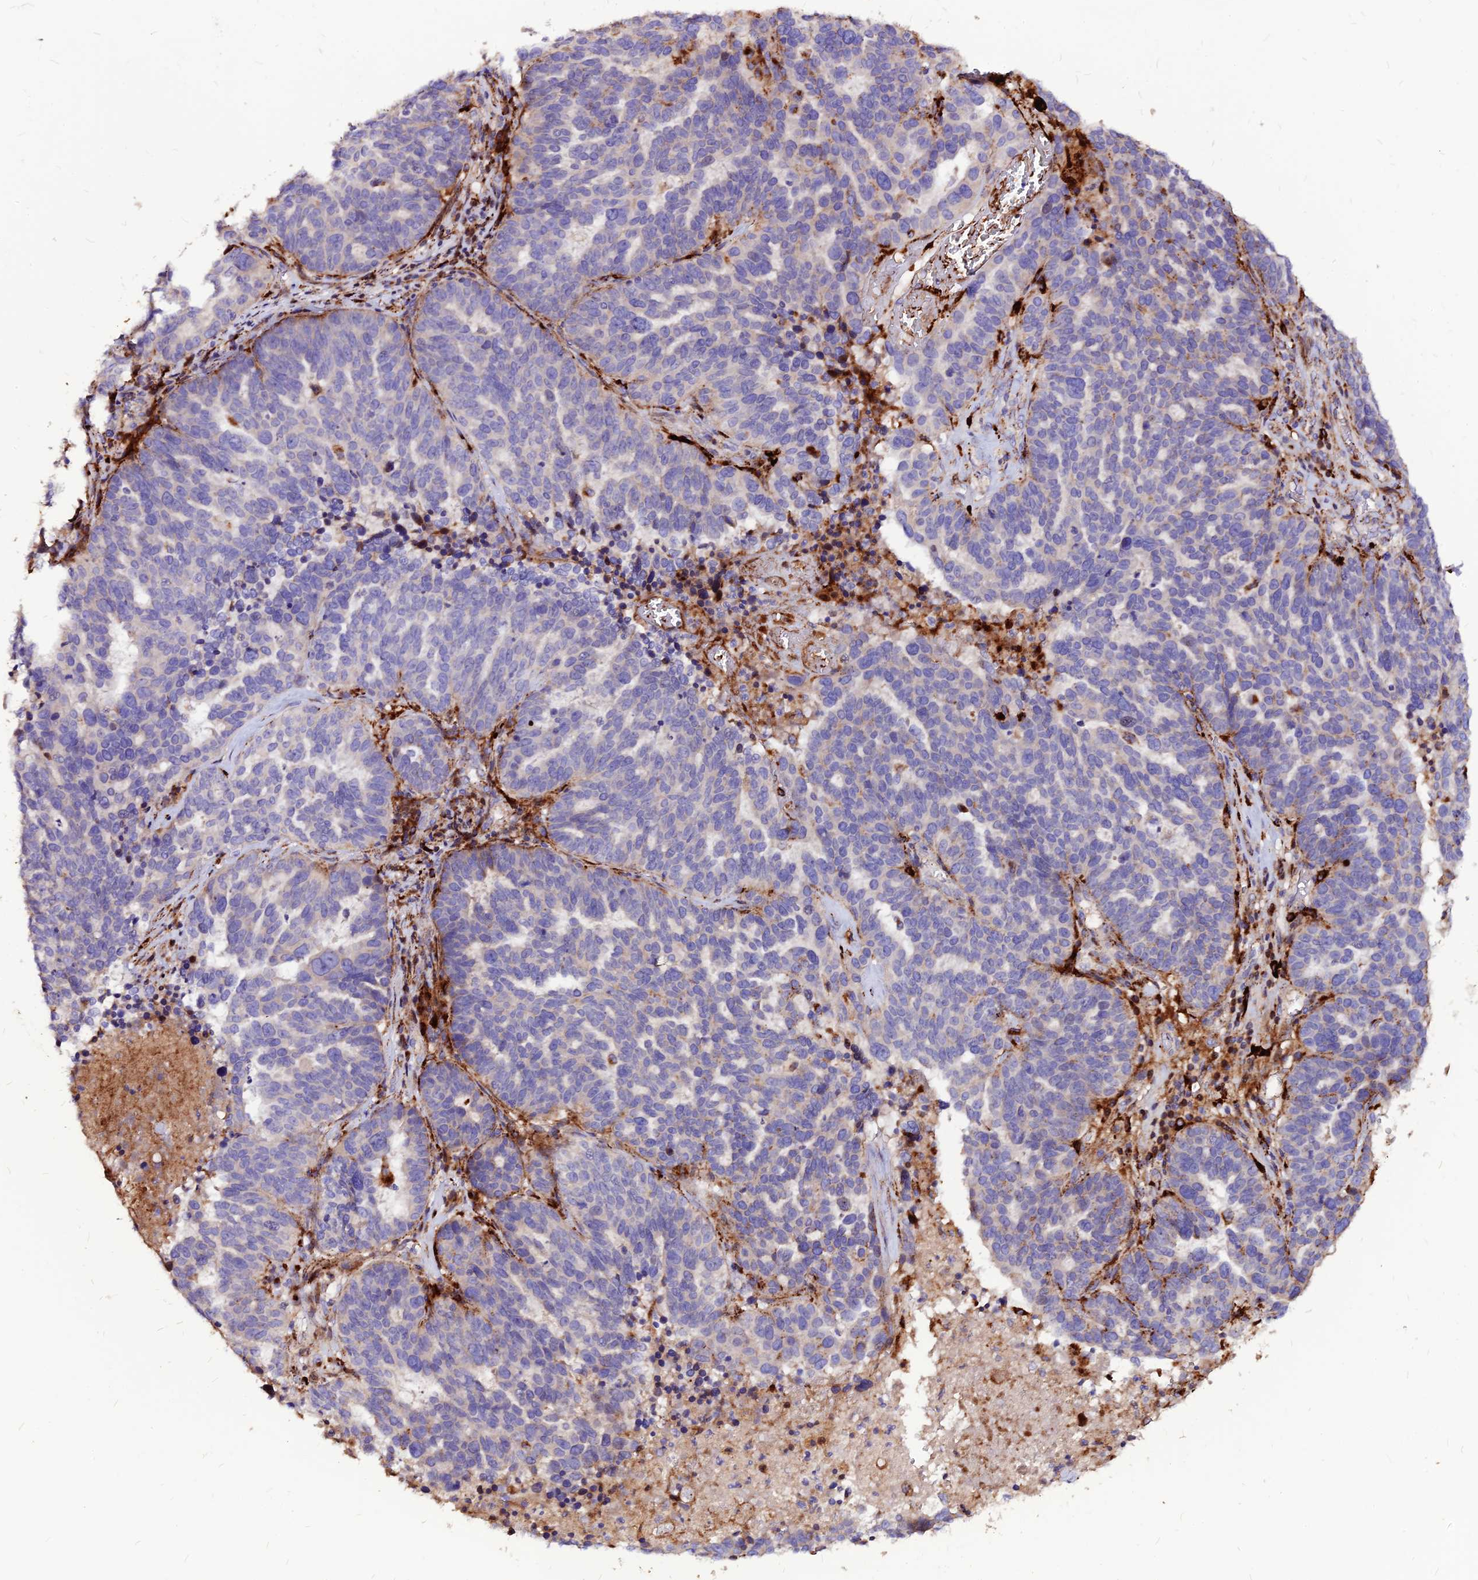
{"staining": {"intensity": "negative", "quantity": "none", "location": "none"}, "tissue": "ovarian cancer", "cell_type": "Tumor cells", "image_type": "cancer", "snomed": [{"axis": "morphology", "description": "Cystadenocarcinoma, serous, NOS"}, {"axis": "topography", "description": "Ovary"}], "caption": "Immunohistochemical staining of human ovarian serous cystadenocarcinoma shows no significant expression in tumor cells. (DAB (3,3'-diaminobenzidine) immunohistochemistry visualized using brightfield microscopy, high magnification).", "gene": "RIMOC1", "patient": {"sex": "female", "age": 59}}